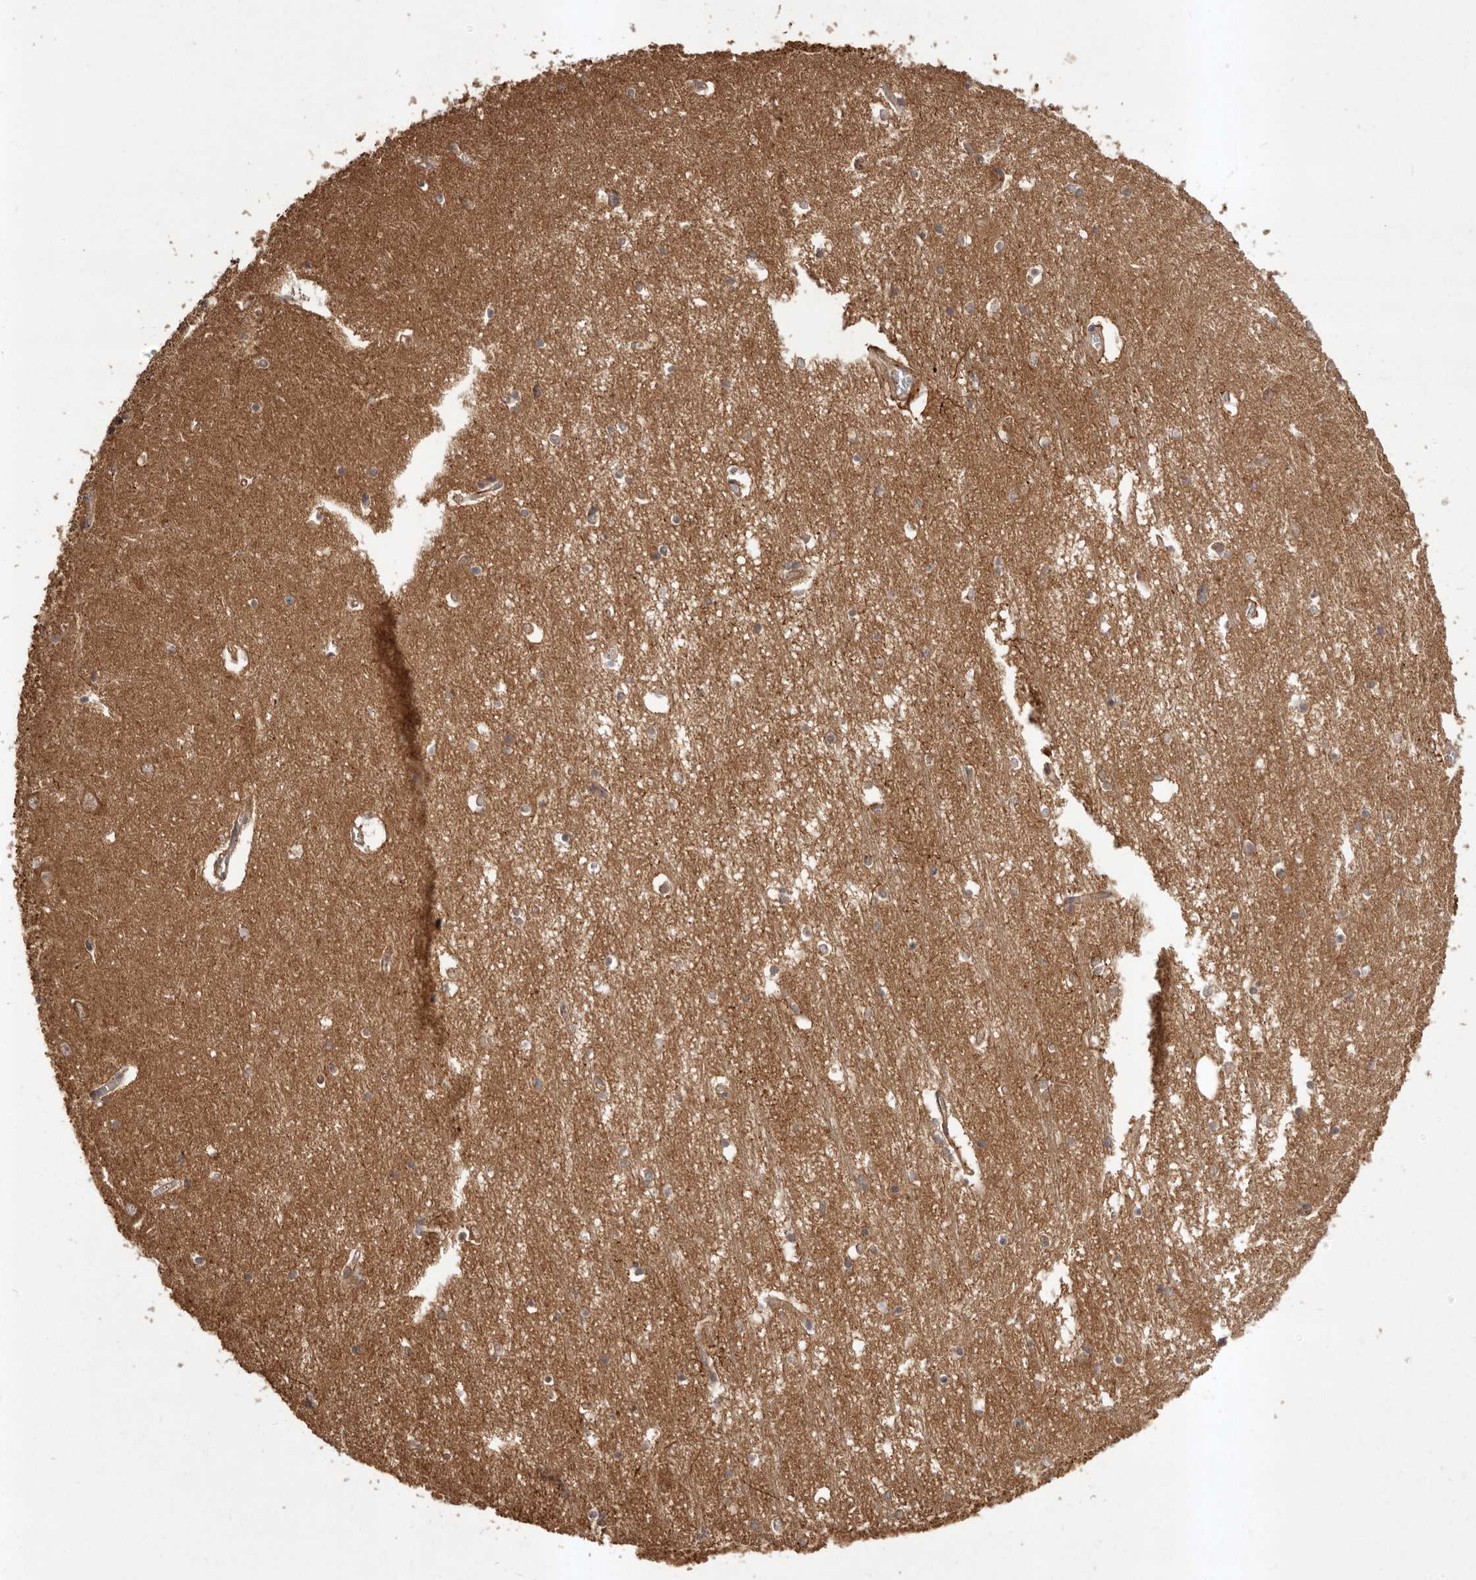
{"staining": {"intensity": "moderate", "quantity": ">75%", "location": "cytoplasmic/membranous"}, "tissue": "hippocampus", "cell_type": "Glial cells", "image_type": "normal", "snomed": [{"axis": "morphology", "description": "Normal tissue, NOS"}, {"axis": "topography", "description": "Hippocampus"}], "caption": "Immunohistochemistry (IHC) photomicrograph of benign hippocampus stained for a protein (brown), which reveals medium levels of moderate cytoplasmic/membranous staining in about >75% of glial cells.", "gene": "SLC22A3", "patient": {"sex": "male", "age": 70}}